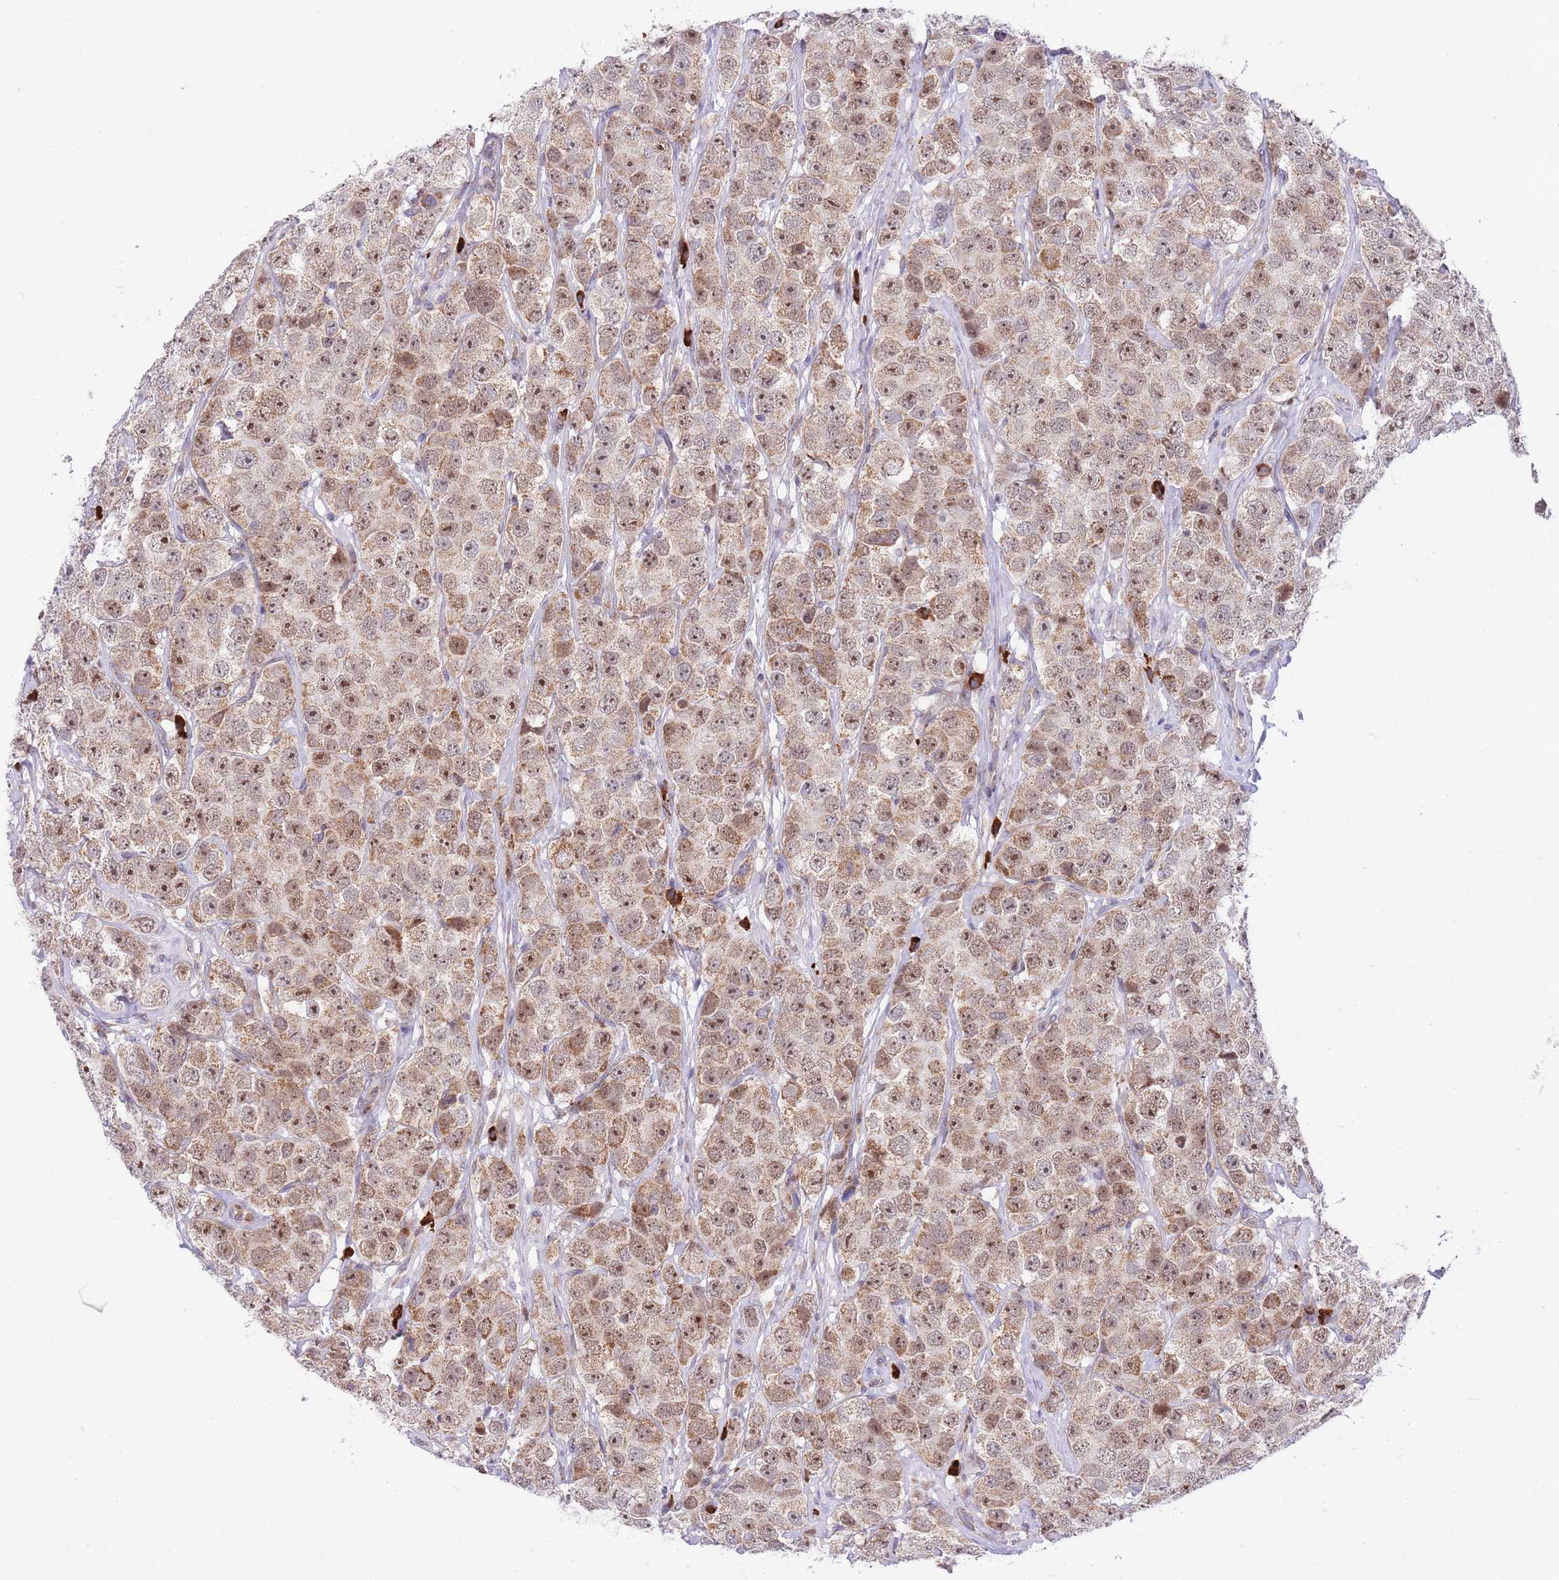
{"staining": {"intensity": "moderate", "quantity": ">75%", "location": "cytoplasmic/membranous,nuclear"}, "tissue": "testis cancer", "cell_type": "Tumor cells", "image_type": "cancer", "snomed": [{"axis": "morphology", "description": "Seminoma, NOS"}, {"axis": "topography", "description": "Testis"}], "caption": "Human seminoma (testis) stained with a brown dye shows moderate cytoplasmic/membranous and nuclear positive positivity in about >75% of tumor cells.", "gene": "EXOSC8", "patient": {"sex": "male", "age": 28}}